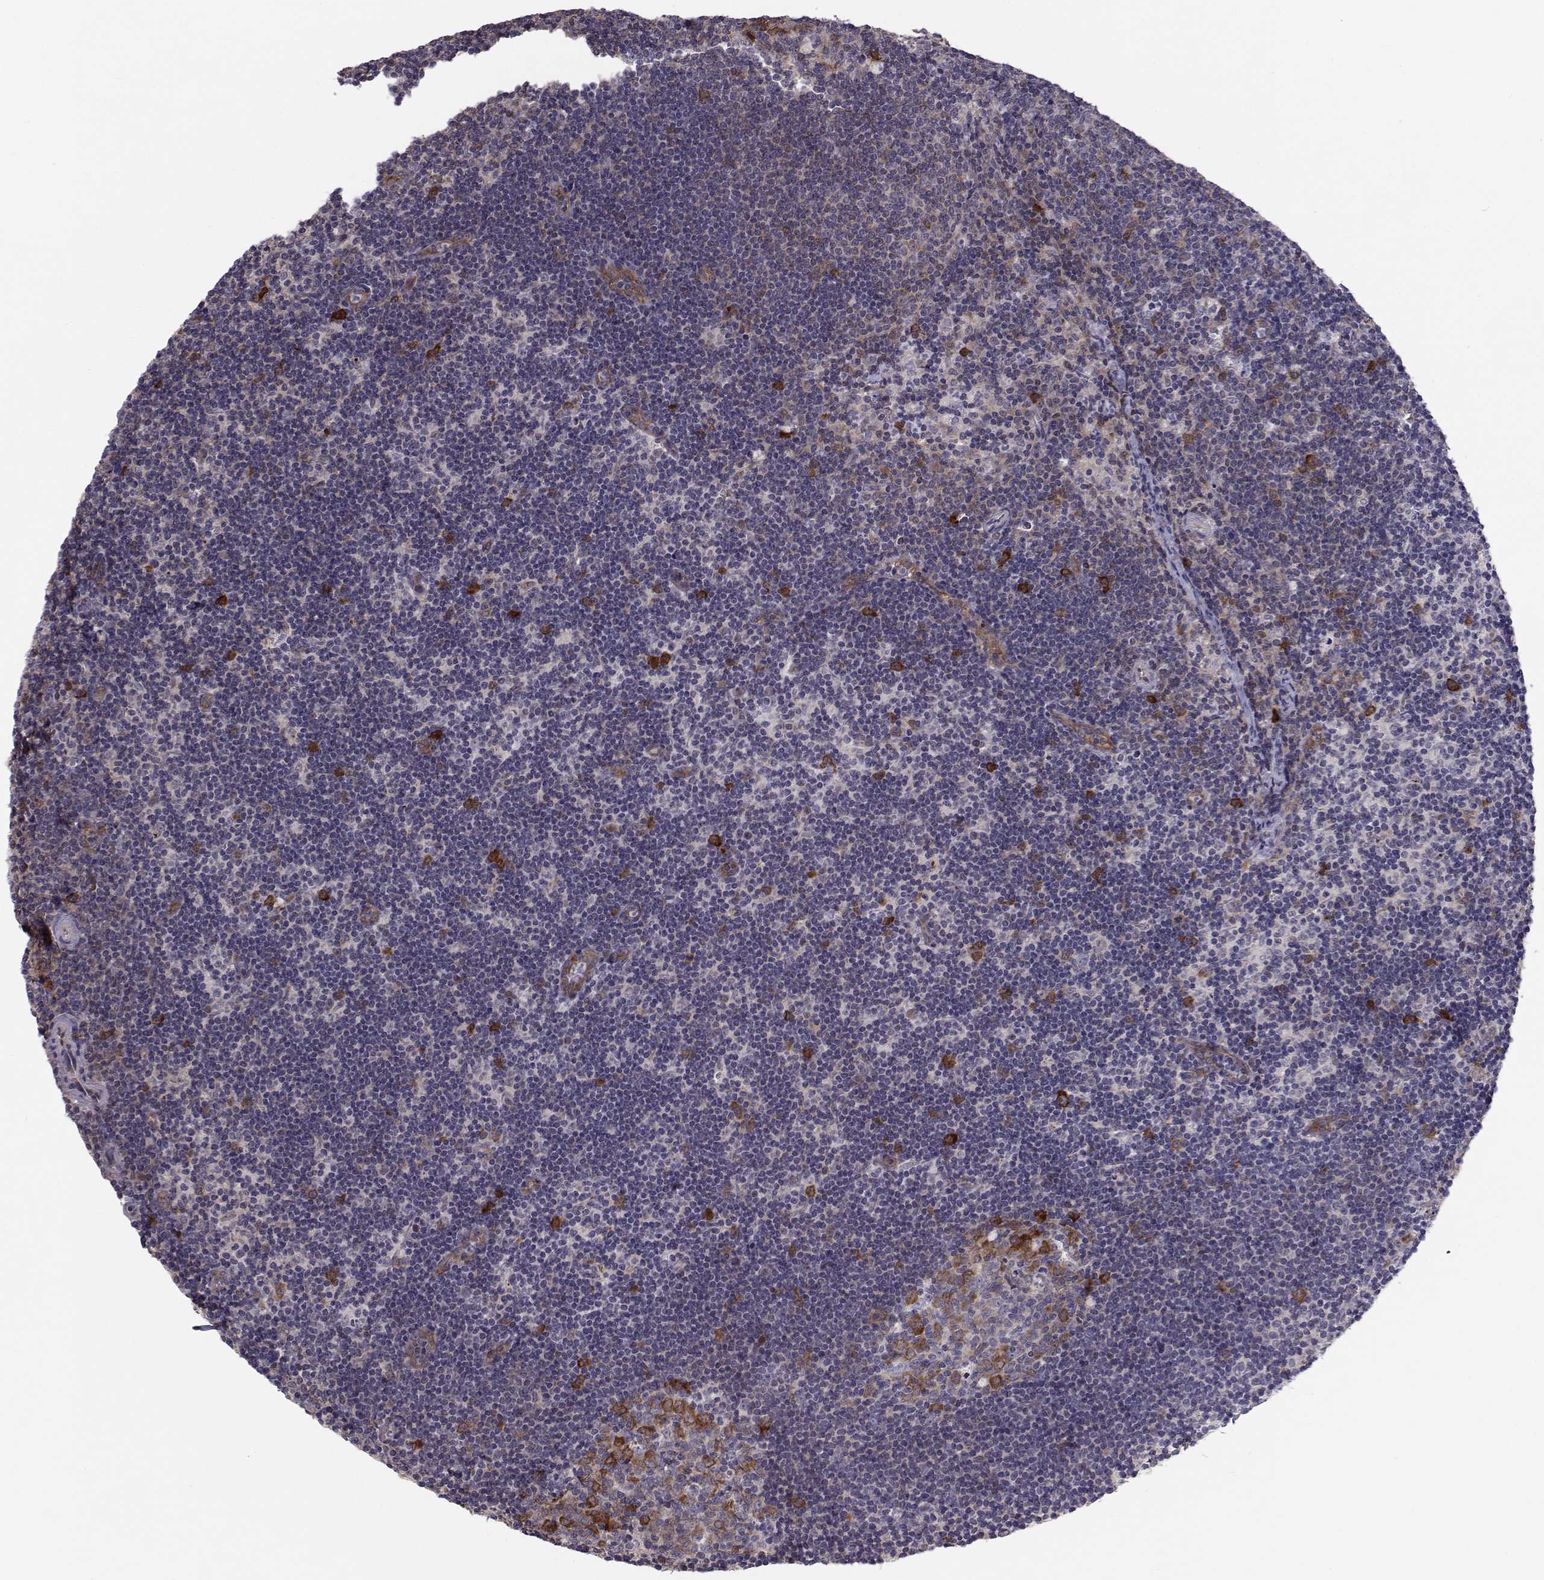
{"staining": {"intensity": "strong", "quantity": "<25%", "location": "cytoplasmic/membranous"}, "tissue": "lymph node", "cell_type": "Germinal center cells", "image_type": "normal", "snomed": [{"axis": "morphology", "description": "Normal tissue, NOS"}, {"axis": "topography", "description": "Lymph node"}], "caption": "Lymph node stained with DAB (3,3'-diaminobenzidine) immunohistochemistry (IHC) shows medium levels of strong cytoplasmic/membranous positivity in approximately <25% of germinal center cells. Immunohistochemistry stains the protein of interest in brown and the nuclei are stained blue.", "gene": "HSP90AB1", "patient": {"sex": "female", "age": 34}}